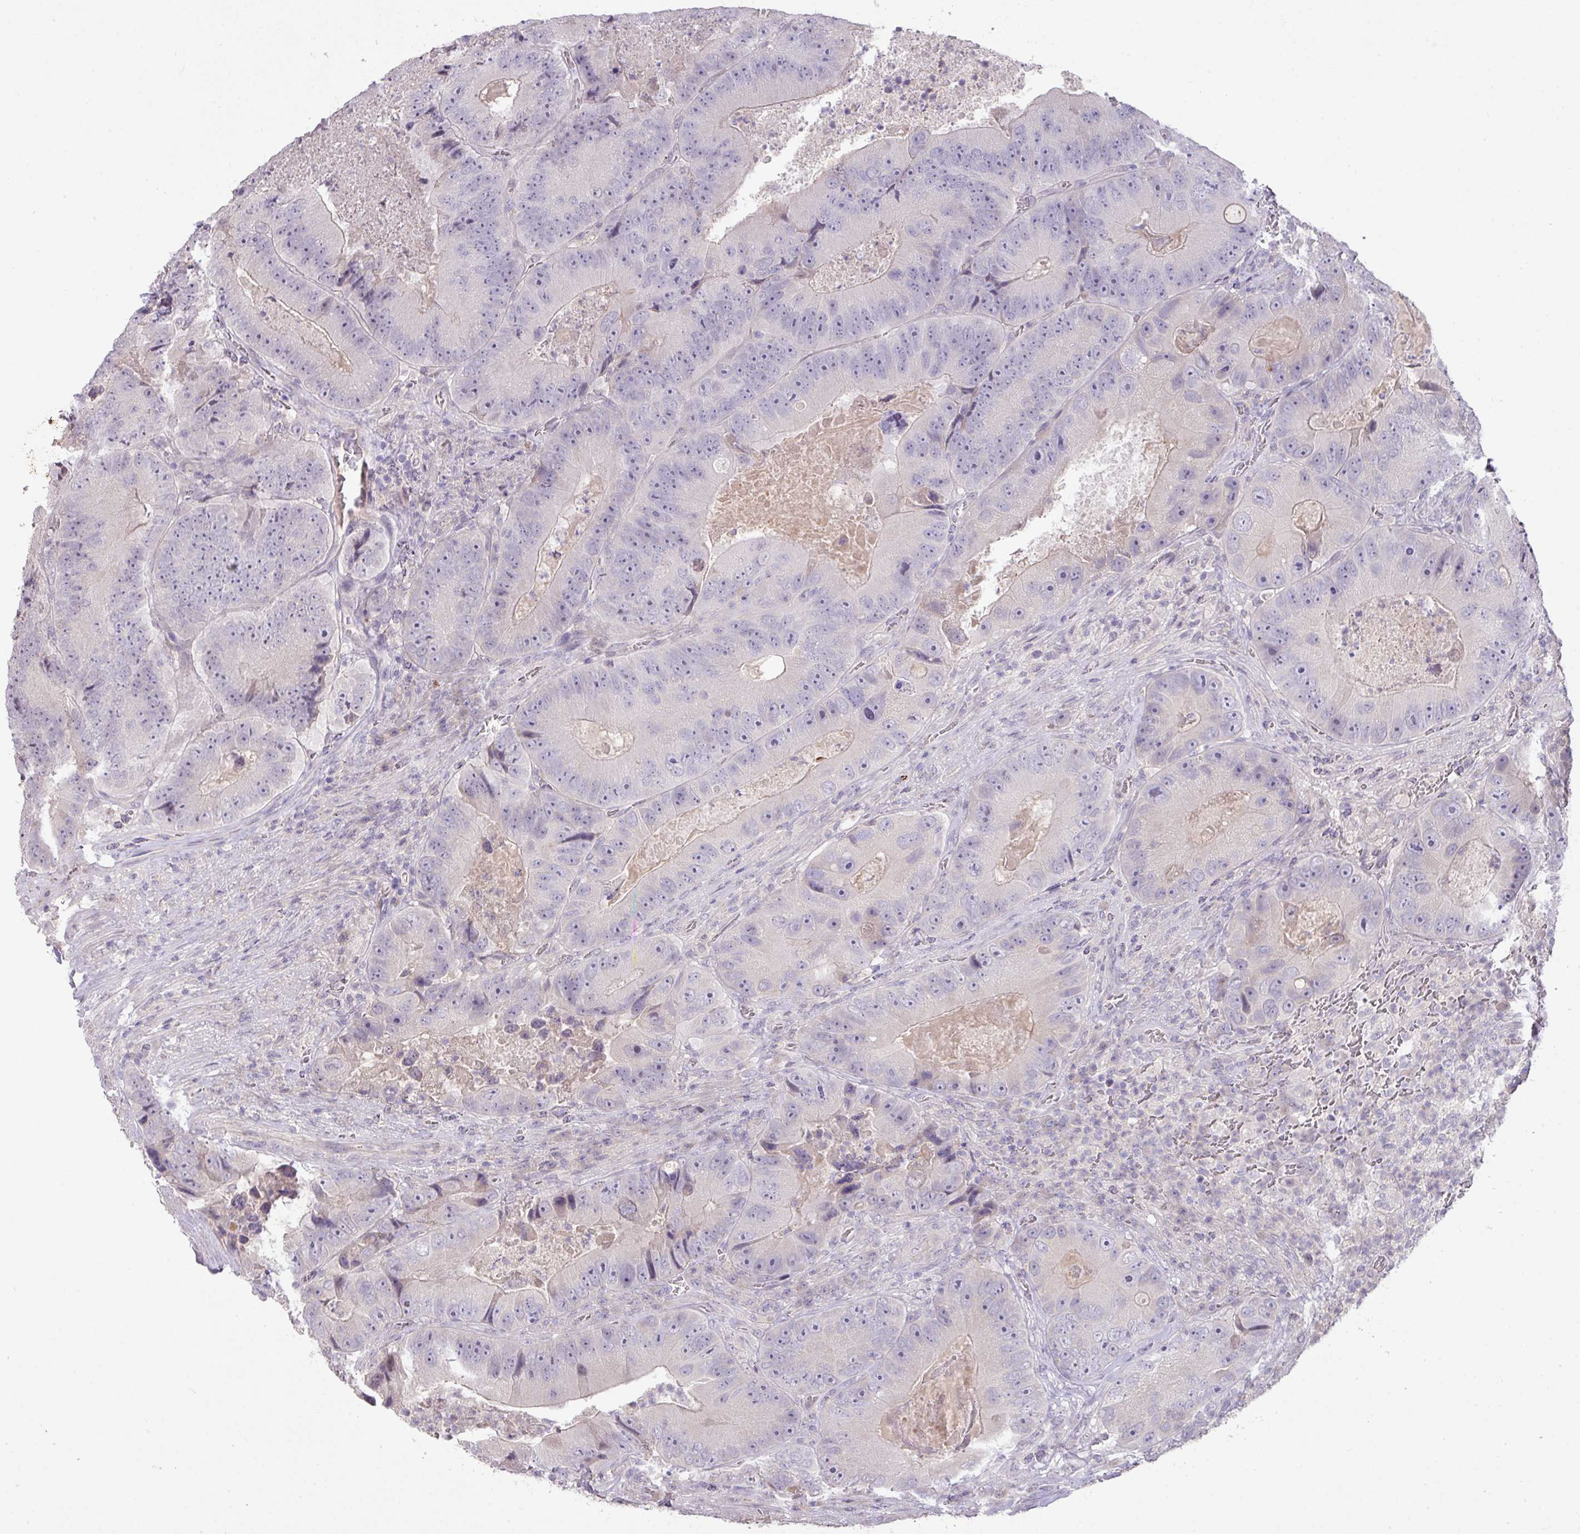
{"staining": {"intensity": "negative", "quantity": "none", "location": "none"}, "tissue": "colorectal cancer", "cell_type": "Tumor cells", "image_type": "cancer", "snomed": [{"axis": "morphology", "description": "Adenocarcinoma, NOS"}, {"axis": "topography", "description": "Colon"}], "caption": "The immunohistochemistry image has no significant positivity in tumor cells of adenocarcinoma (colorectal) tissue.", "gene": "PRADC1", "patient": {"sex": "female", "age": 86}}